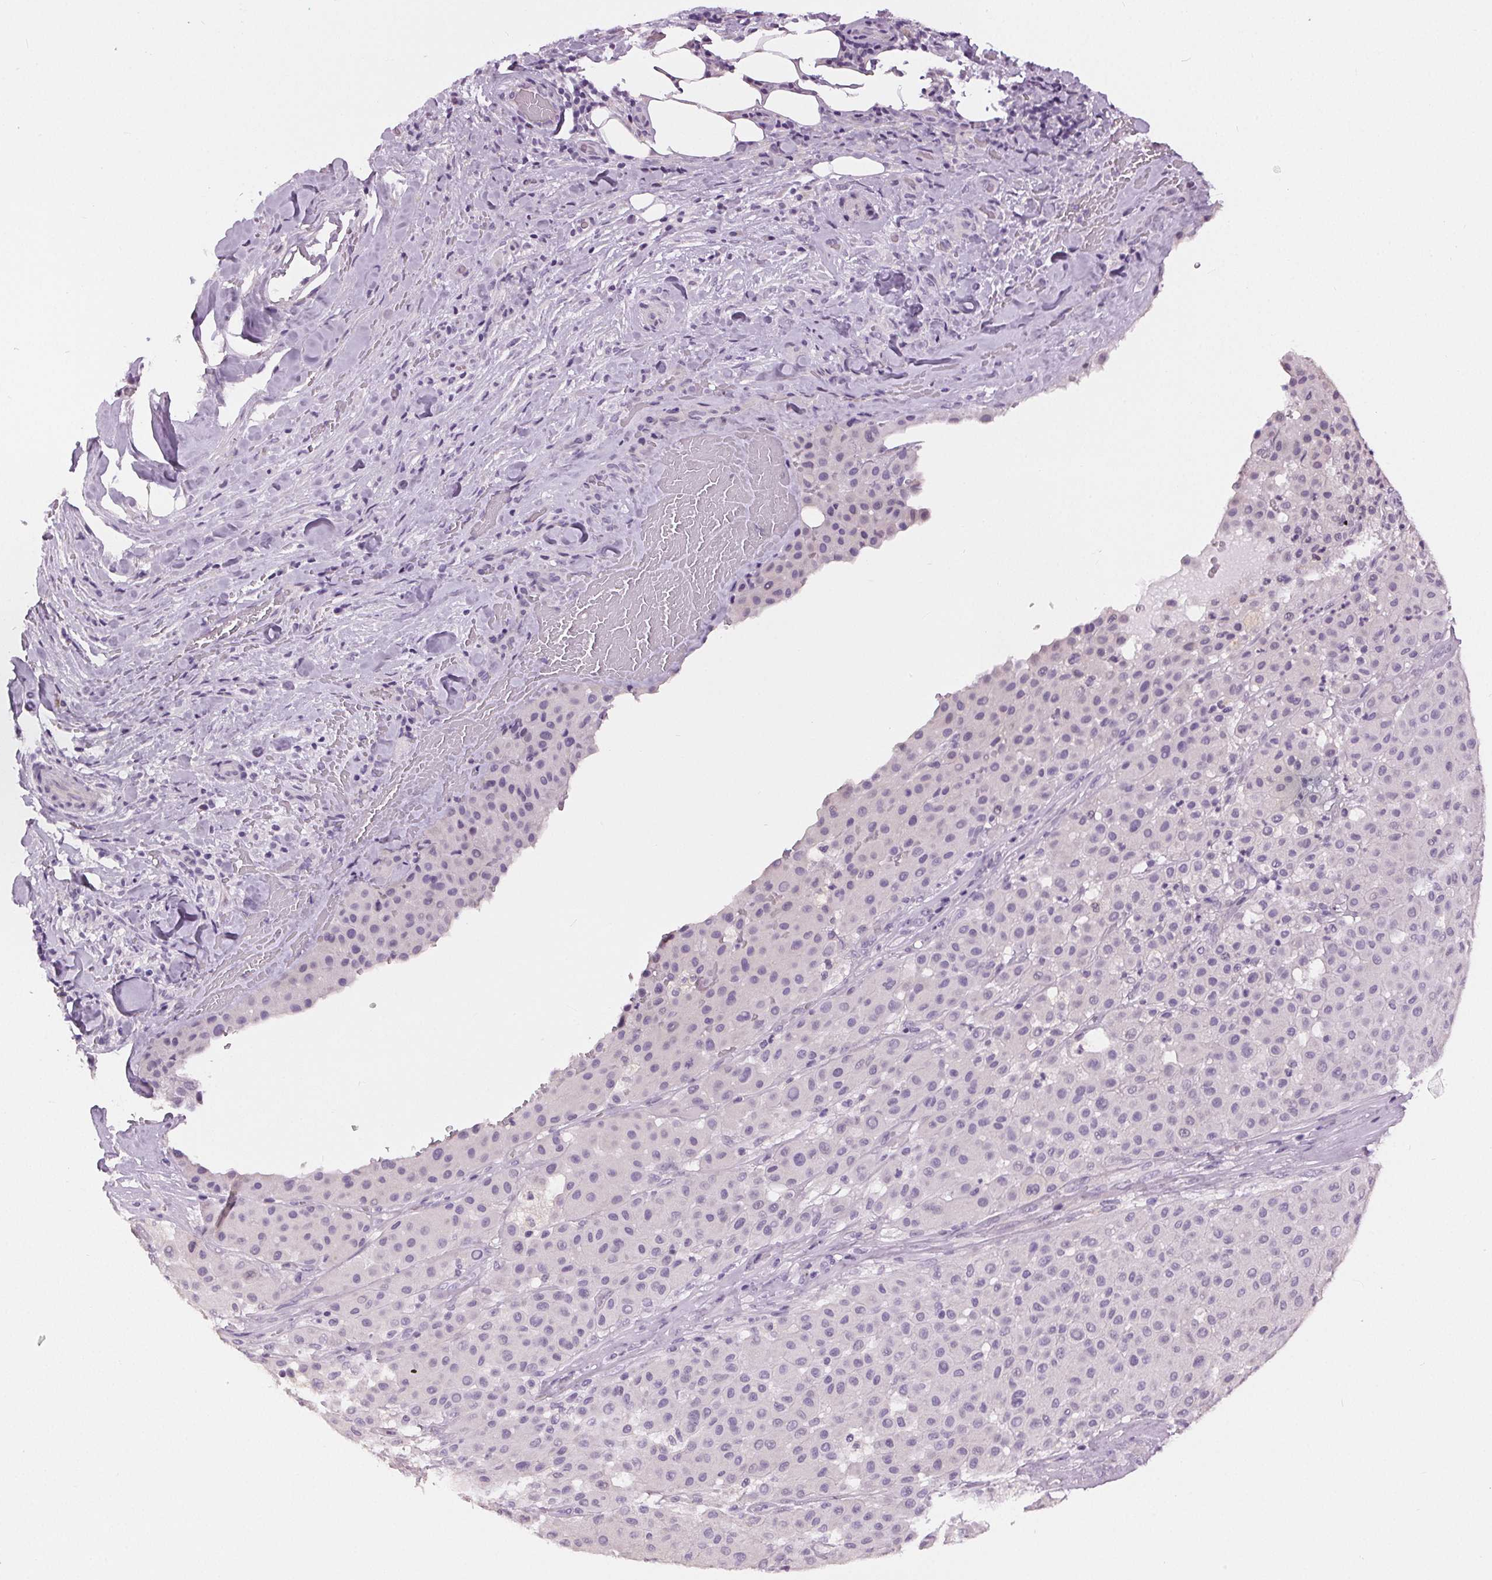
{"staining": {"intensity": "negative", "quantity": "none", "location": "none"}, "tissue": "melanoma", "cell_type": "Tumor cells", "image_type": "cancer", "snomed": [{"axis": "morphology", "description": "Malignant melanoma, Metastatic site"}, {"axis": "topography", "description": "Smooth muscle"}], "caption": "Immunohistochemistry micrograph of human melanoma stained for a protein (brown), which reveals no expression in tumor cells.", "gene": "MISP", "patient": {"sex": "male", "age": 41}}